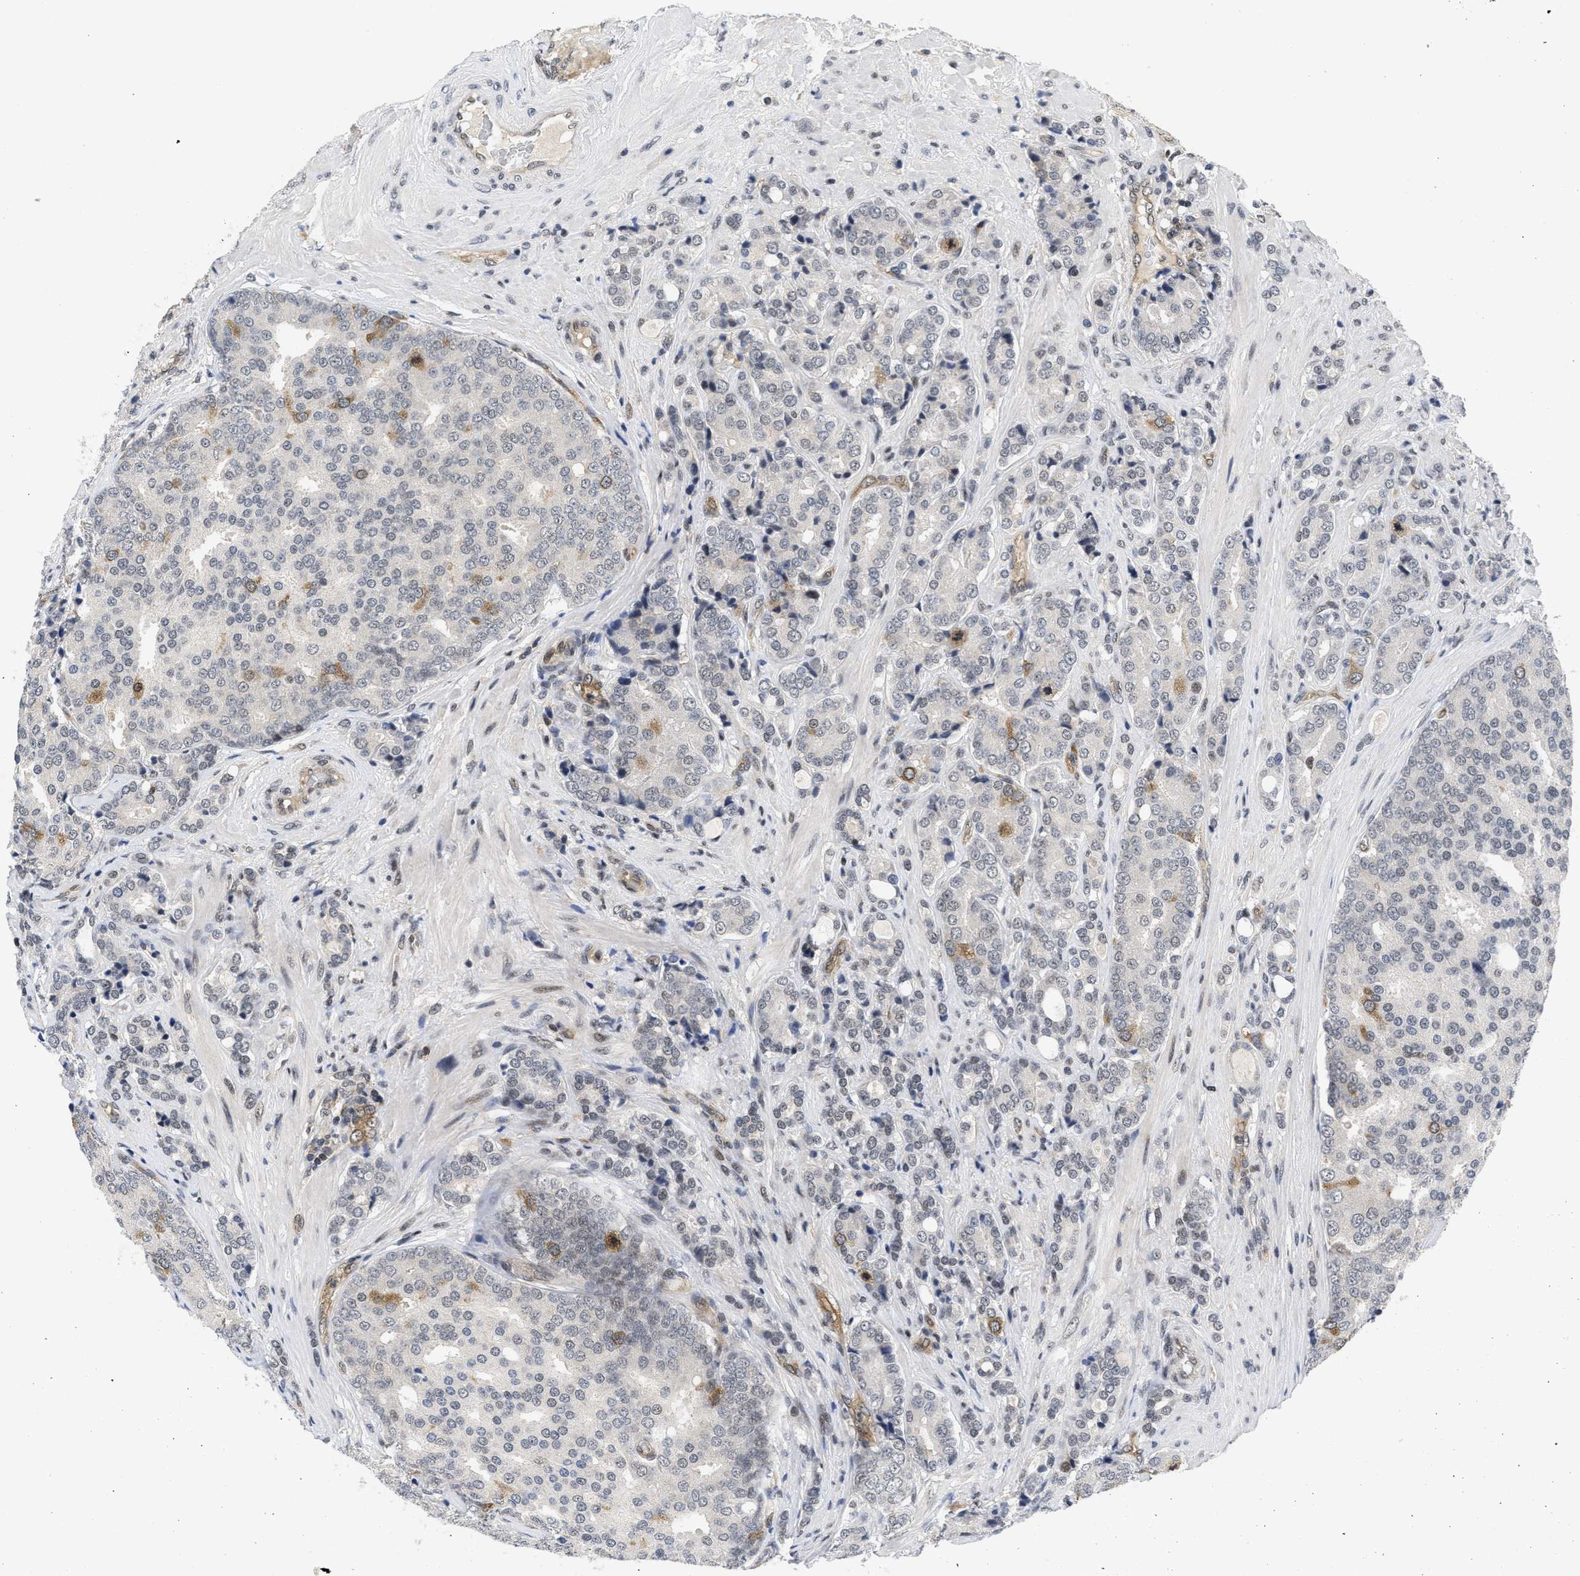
{"staining": {"intensity": "moderate", "quantity": "<25%", "location": "cytoplasmic/membranous"}, "tissue": "prostate cancer", "cell_type": "Tumor cells", "image_type": "cancer", "snomed": [{"axis": "morphology", "description": "Adenocarcinoma, High grade"}, {"axis": "topography", "description": "Prostate"}], "caption": "Immunohistochemical staining of human prostate cancer shows moderate cytoplasmic/membranous protein expression in about <25% of tumor cells. (DAB = brown stain, brightfield microscopy at high magnification).", "gene": "HIF1A", "patient": {"sex": "male", "age": 50}}